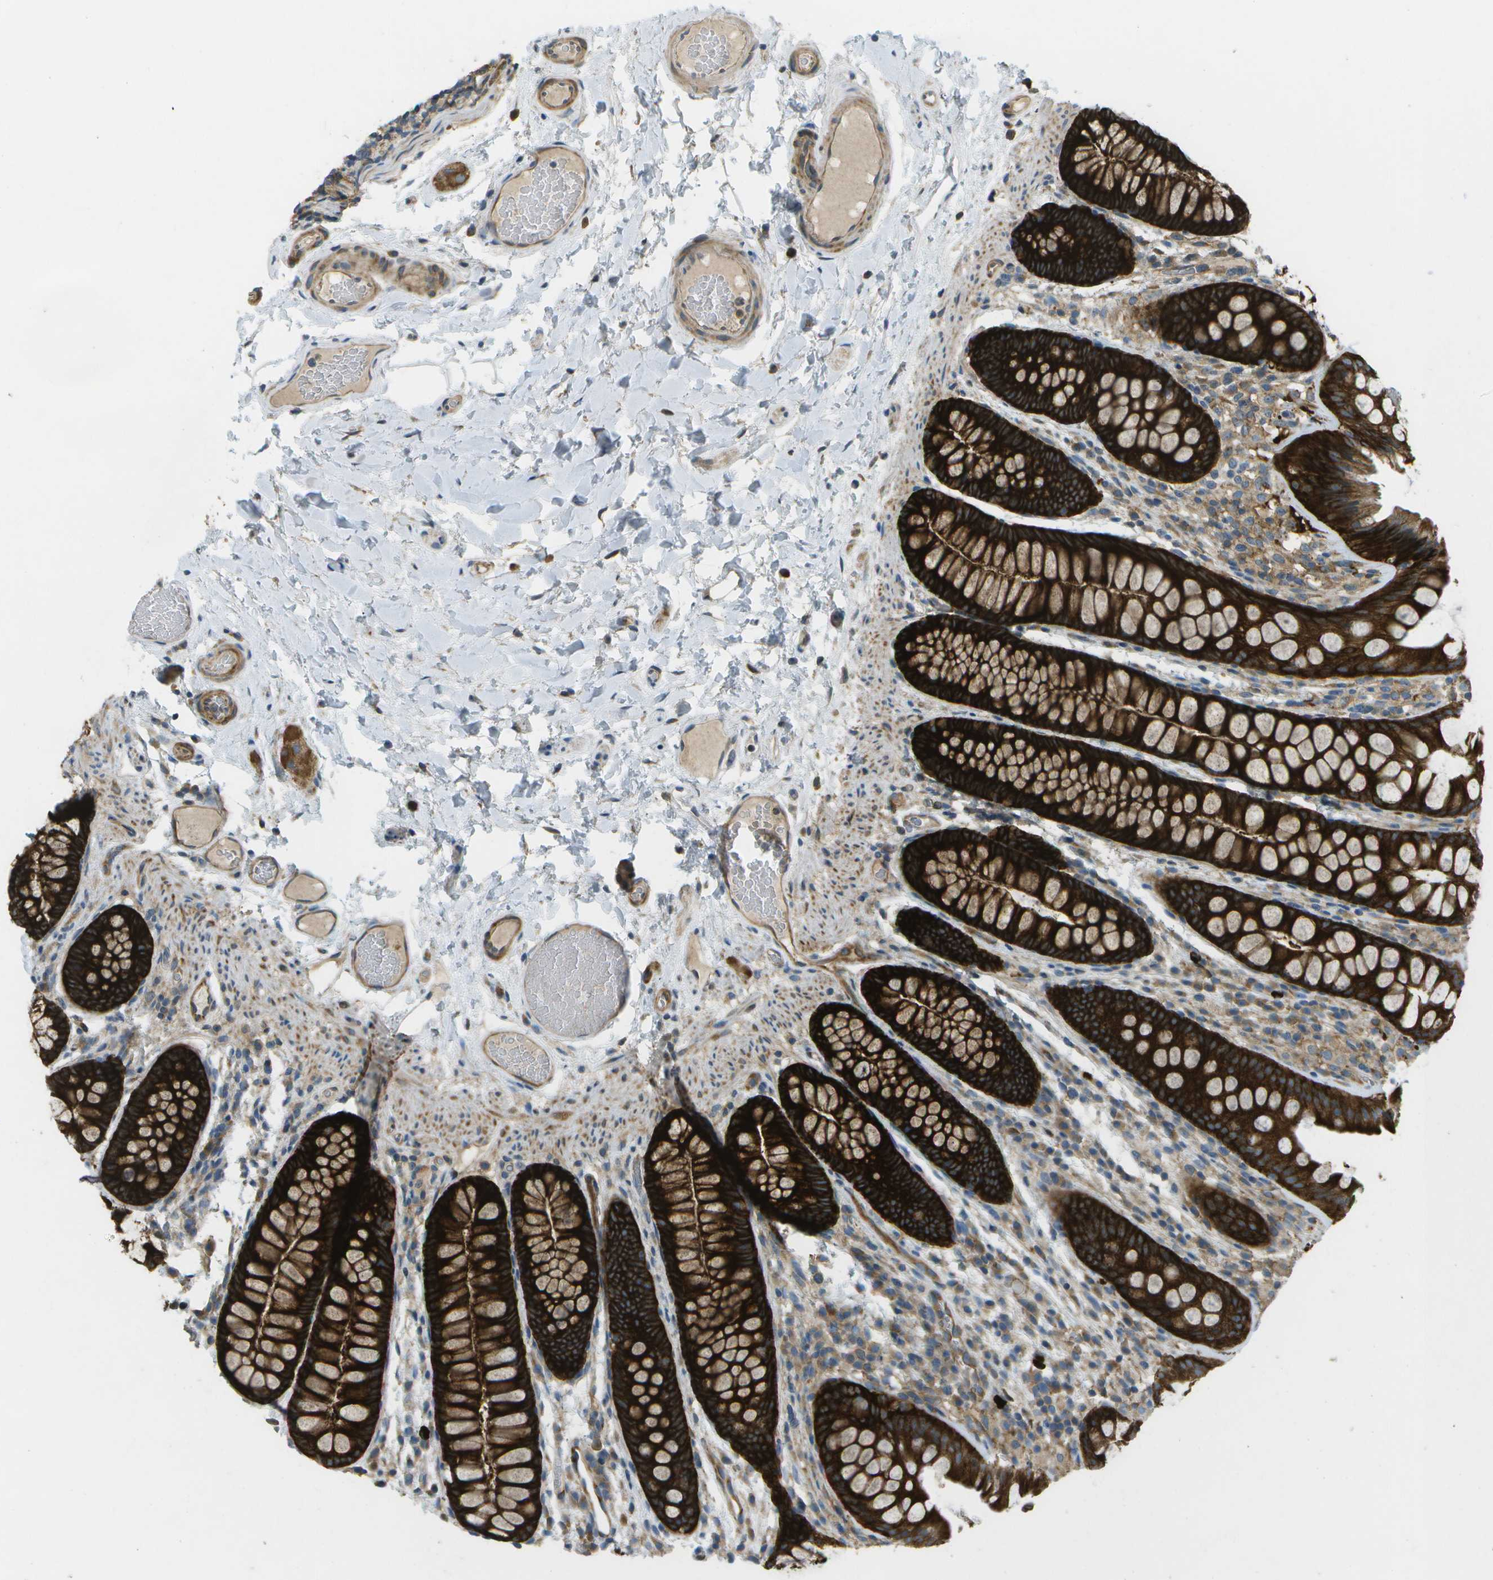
{"staining": {"intensity": "moderate", "quantity": ">75%", "location": "cytoplasmic/membranous"}, "tissue": "colon", "cell_type": "Endothelial cells", "image_type": "normal", "snomed": [{"axis": "morphology", "description": "Normal tissue, NOS"}, {"axis": "topography", "description": "Colon"}], "caption": "Brown immunohistochemical staining in unremarkable human colon shows moderate cytoplasmic/membranous staining in about >75% of endothelial cells.", "gene": "WNK2", "patient": {"sex": "female", "age": 56}}